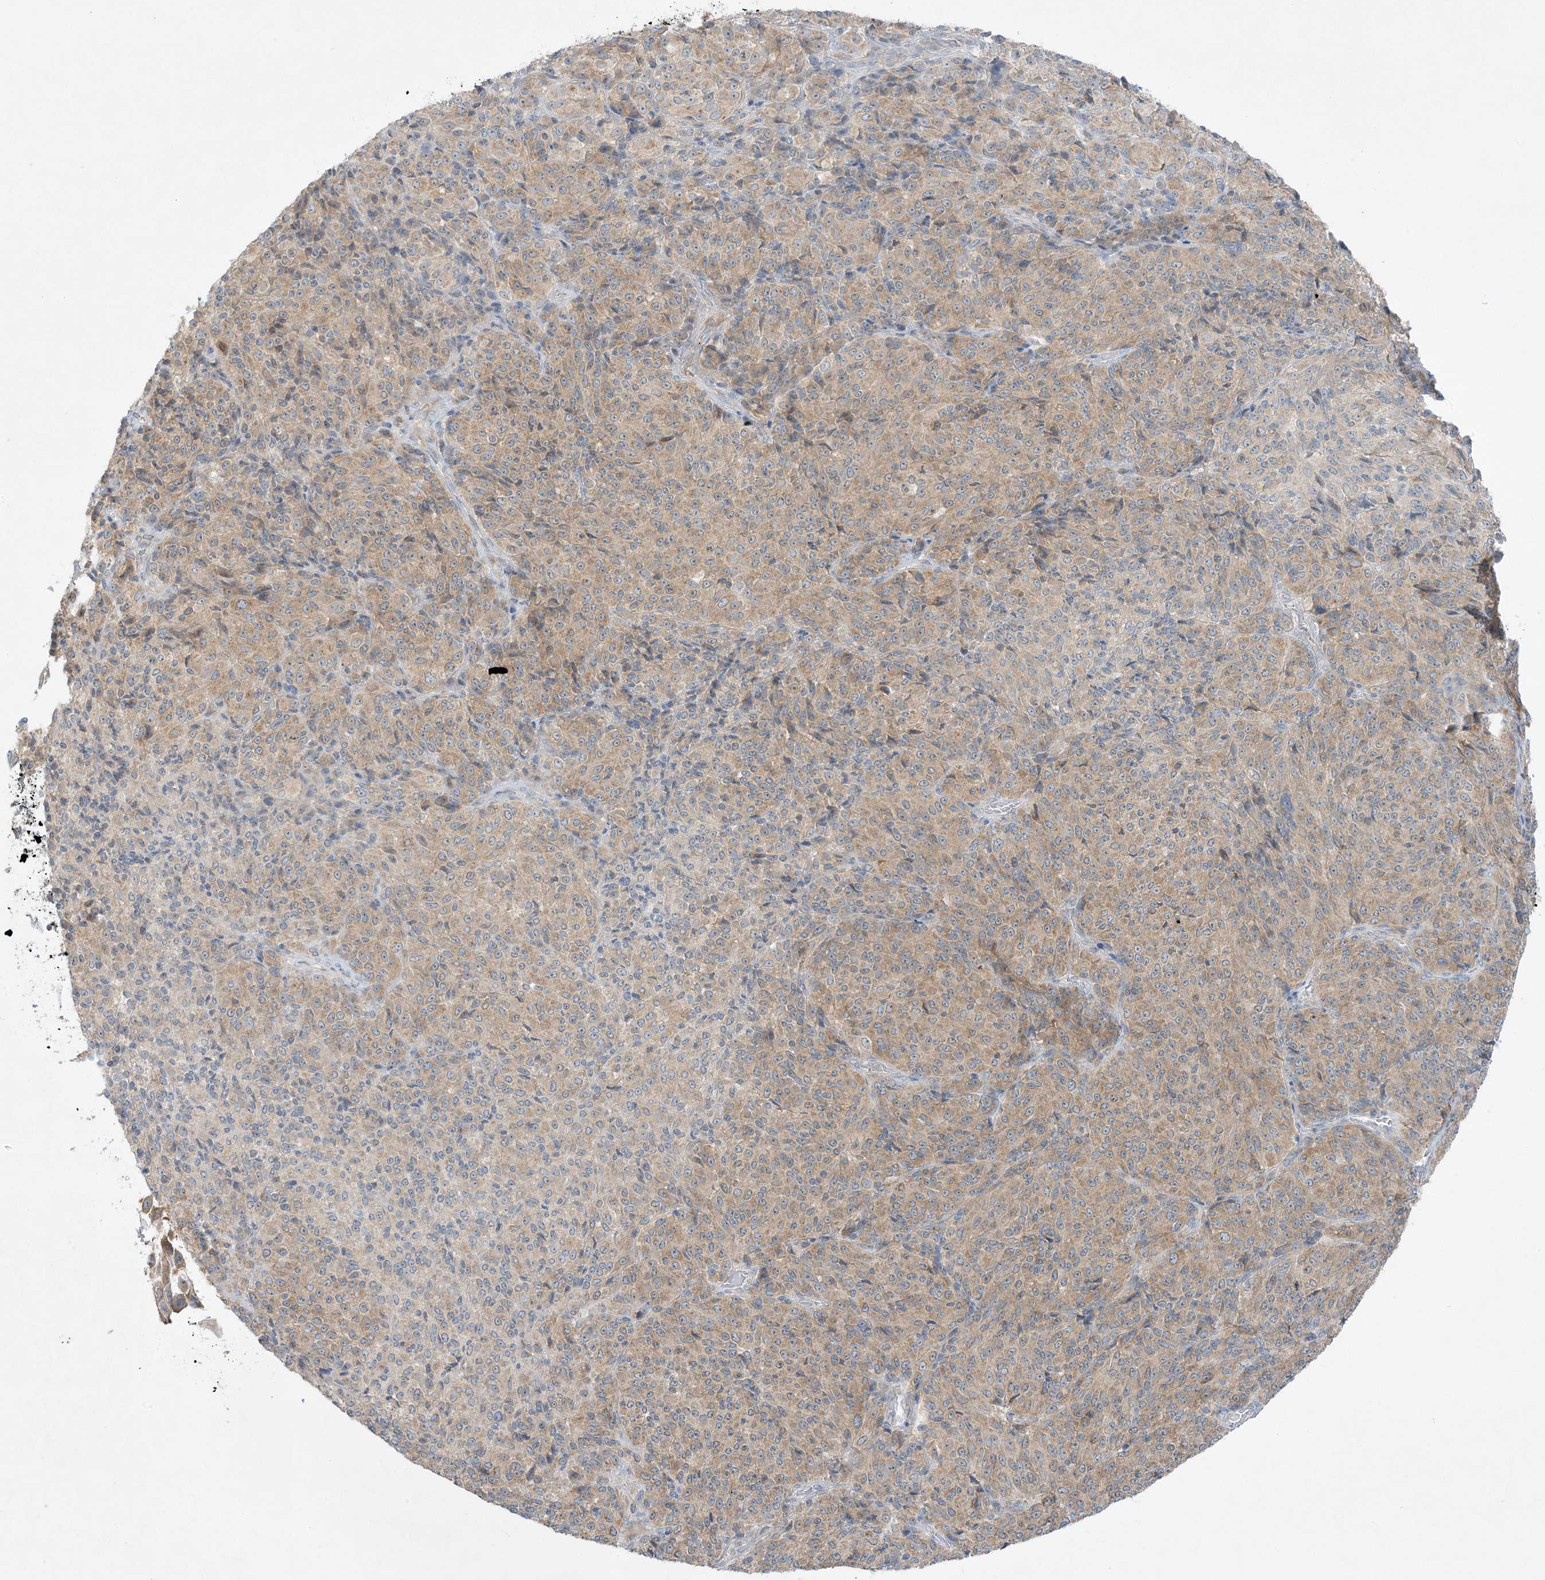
{"staining": {"intensity": "moderate", "quantity": ">75%", "location": "cytoplasmic/membranous"}, "tissue": "melanoma", "cell_type": "Tumor cells", "image_type": "cancer", "snomed": [{"axis": "morphology", "description": "Malignant melanoma, Metastatic site"}, {"axis": "topography", "description": "Brain"}], "caption": "Protein expression by immunohistochemistry demonstrates moderate cytoplasmic/membranous expression in about >75% of tumor cells in melanoma.", "gene": "RPP40", "patient": {"sex": "female", "age": 56}}